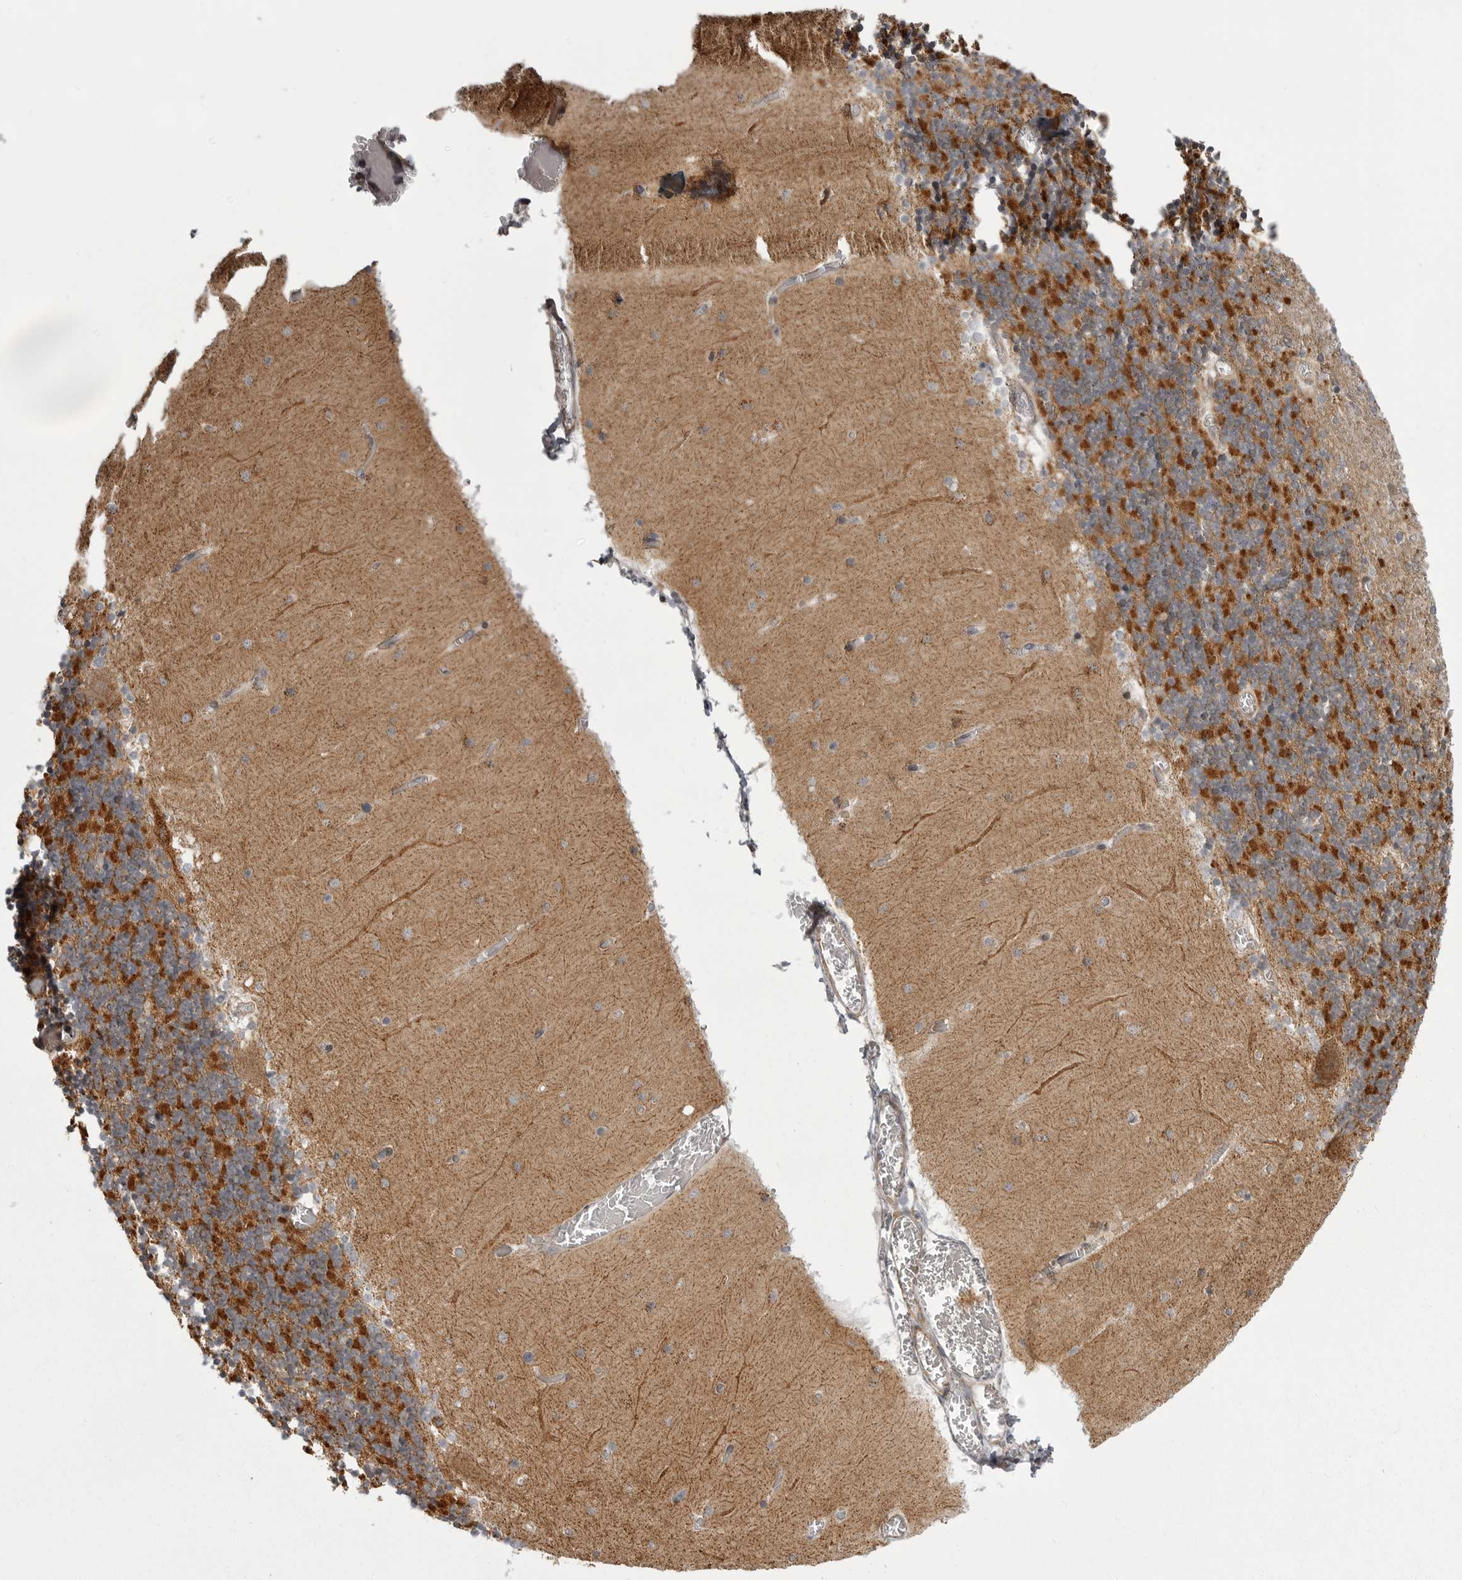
{"staining": {"intensity": "strong", "quantity": "25%-75%", "location": "cytoplasmic/membranous"}, "tissue": "cerebellum", "cell_type": "Cells in granular layer", "image_type": "normal", "snomed": [{"axis": "morphology", "description": "Normal tissue, NOS"}, {"axis": "topography", "description": "Cerebellum"}], "caption": "Immunohistochemistry of normal cerebellum reveals high levels of strong cytoplasmic/membranous positivity in approximately 25%-75% of cells in granular layer. (DAB (3,3'-diaminobenzidine) IHC with brightfield microscopy, high magnification).", "gene": "TMPRSS11F", "patient": {"sex": "female", "age": 28}}